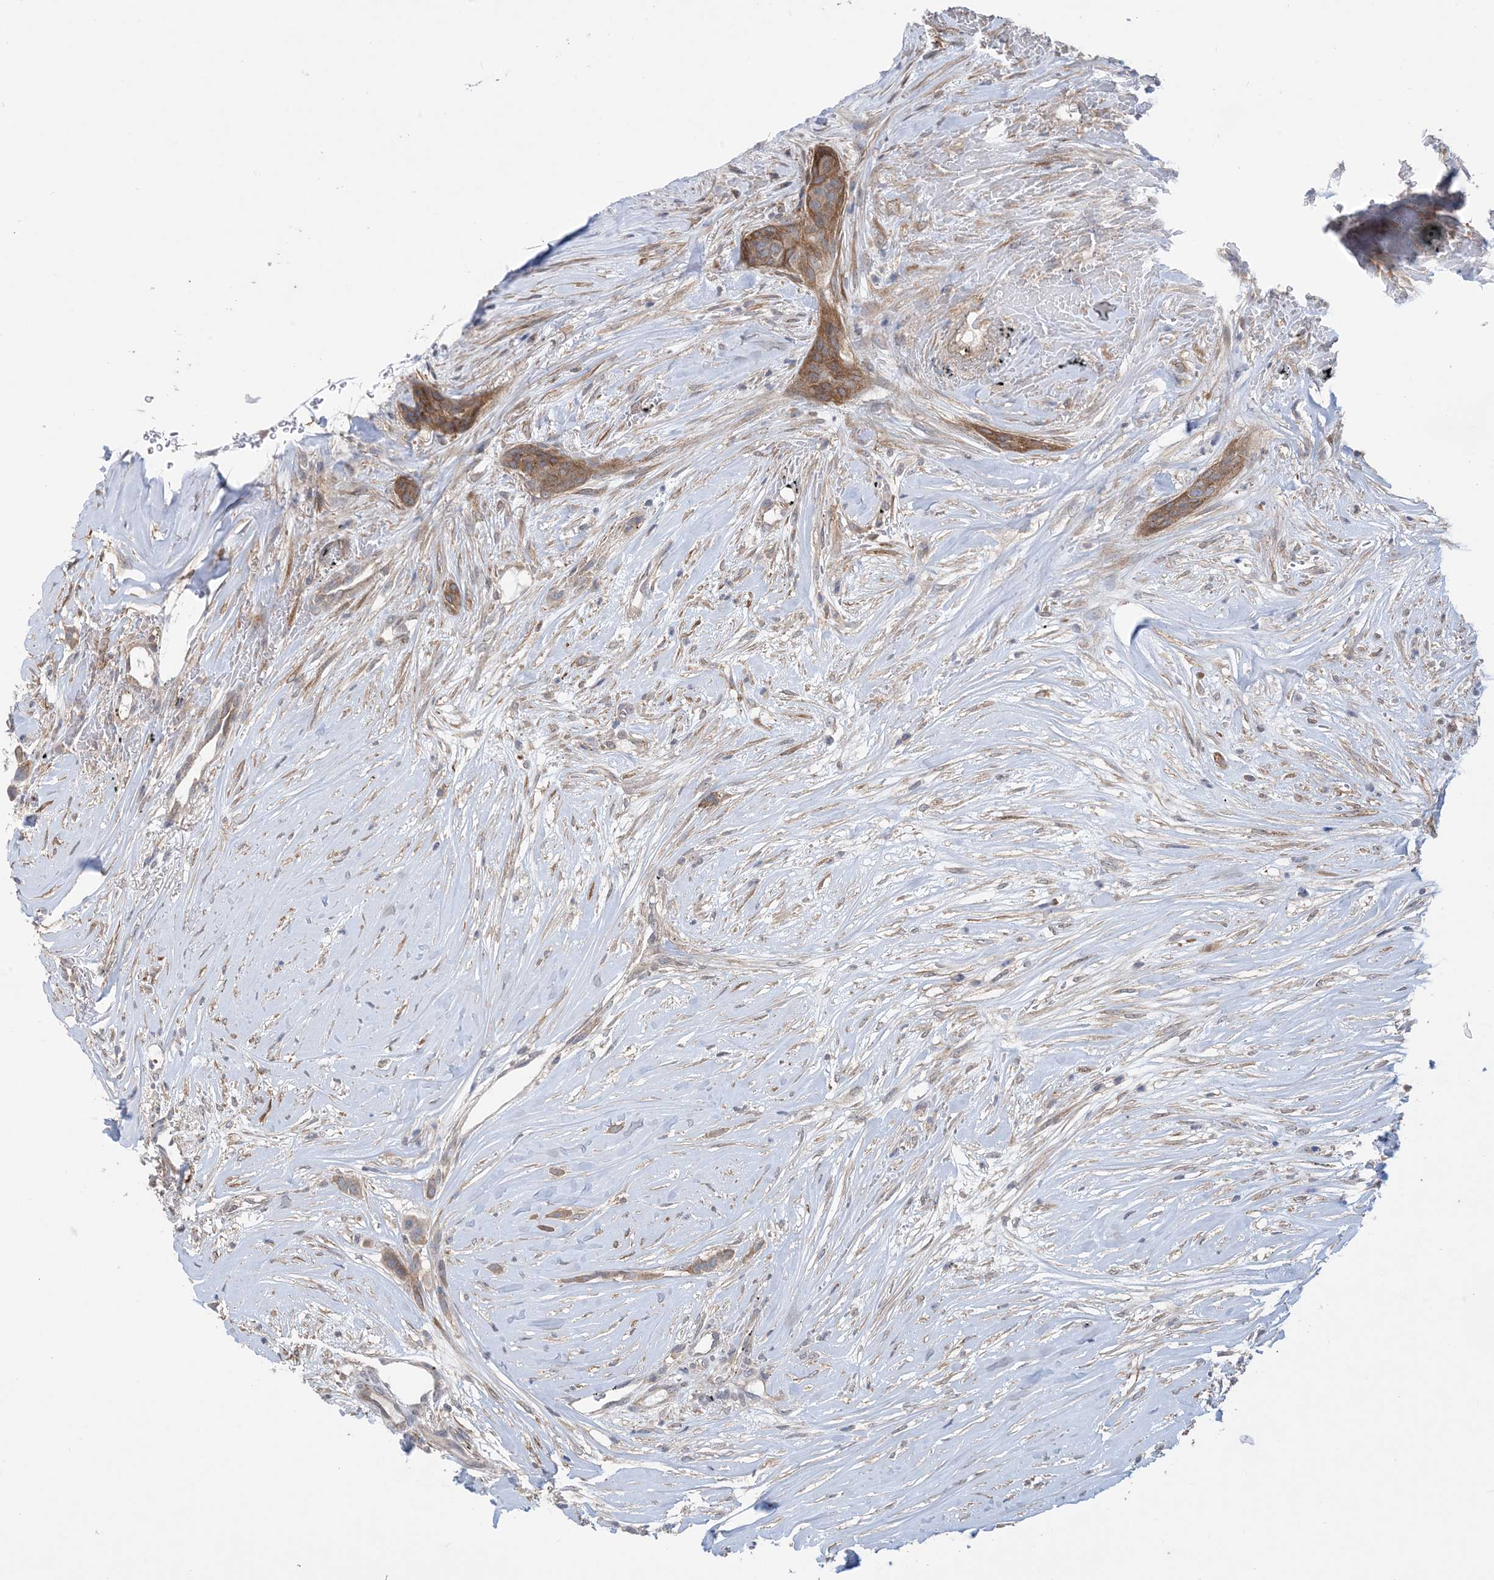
{"staining": {"intensity": "moderate", "quantity": "<25%", "location": "cytoplasmic/membranous"}, "tissue": "breast cancer", "cell_type": "Tumor cells", "image_type": "cancer", "snomed": [{"axis": "morphology", "description": "Lobular carcinoma"}, {"axis": "topography", "description": "Breast"}], "caption": "Moderate cytoplasmic/membranous protein positivity is identified in approximately <25% of tumor cells in breast lobular carcinoma.", "gene": "EHBP1", "patient": {"sex": "female", "age": 51}}